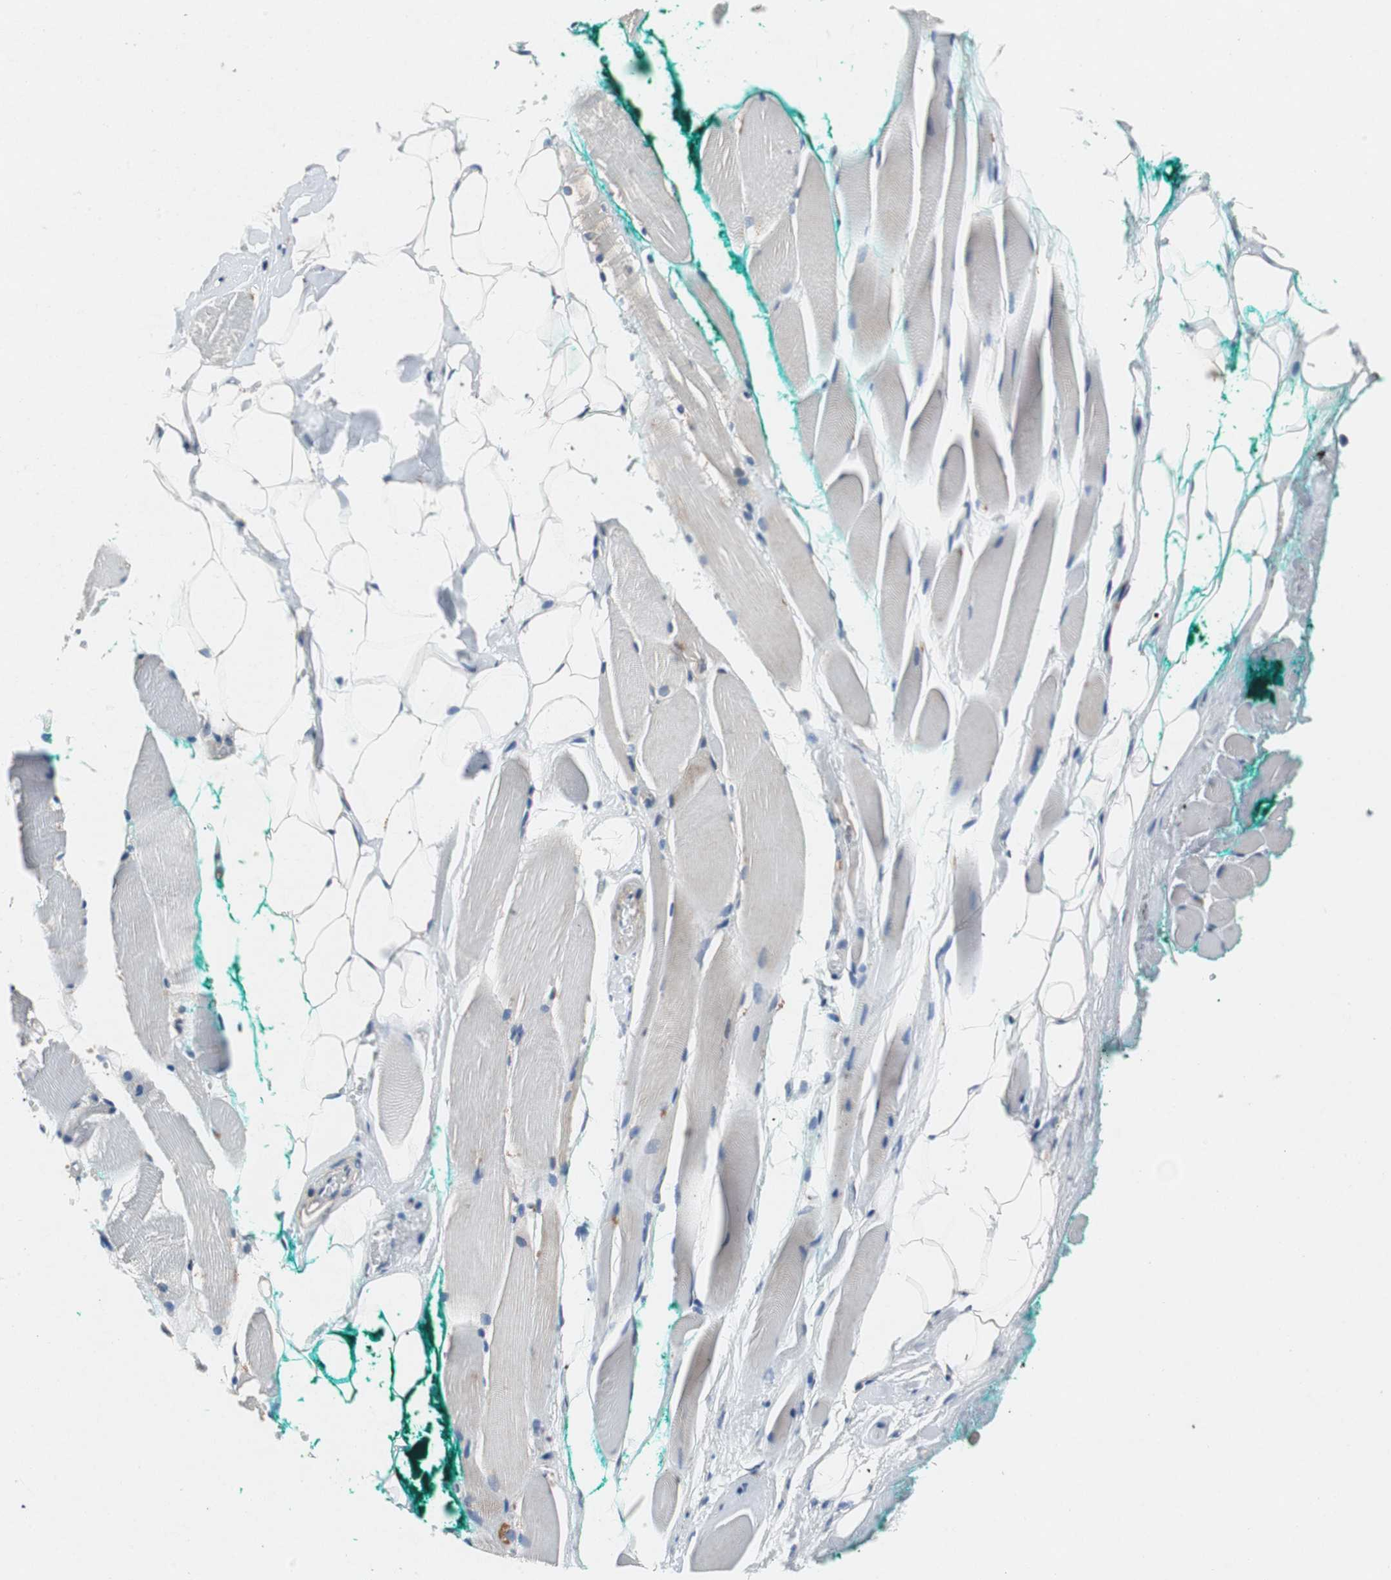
{"staining": {"intensity": "negative", "quantity": "none", "location": "none"}, "tissue": "skeletal muscle", "cell_type": "Myocytes", "image_type": "normal", "snomed": [{"axis": "morphology", "description": "Normal tissue, NOS"}, {"axis": "topography", "description": "Skeletal muscle"}, {"axis": "topography", "description": "Peripheral nerve tissue"}], "caption": "Protein analysis of benign skeletal muscle displays no significant staining in myocytes. (DAB (3,3'-diaminobenzidine) immunohistochemistry (IHC) with hematoxylin counter stain).", "gene": "RPL35", "patient": {"sex": "female", "age": 84}}